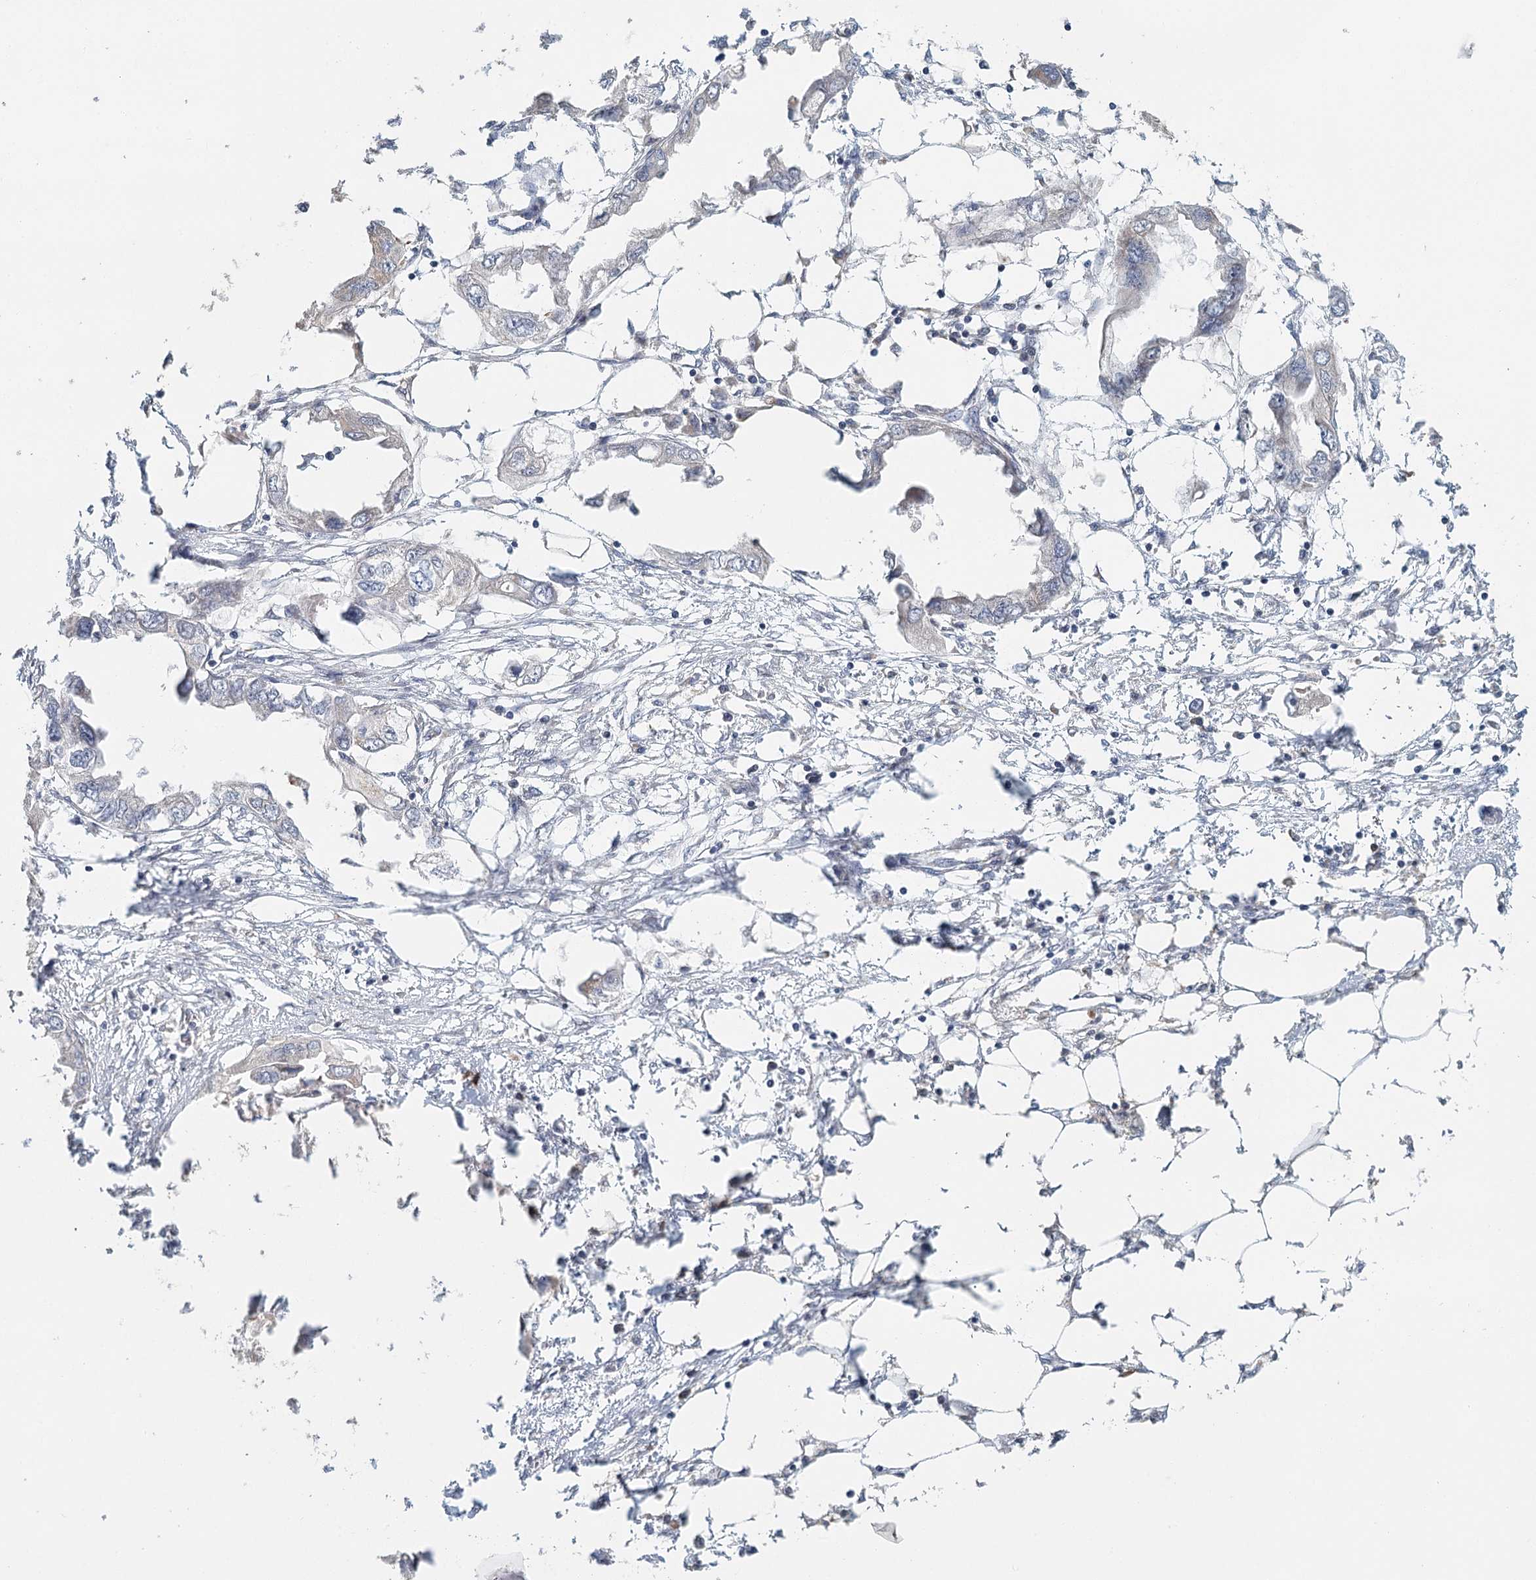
{"staining": {"intensity": "negative", "quantity": "none", "location": "none"}, "tissue": "endometrial cancer", "cell_type": "Tumor cells", "image_type": "cancer", "snomed": [{"axis": "morphology", "description": "Adenocarcinoma, NOS"}, {"axis": "morphology", "description": "Adenocarcinoma, metastatic, NOS"}, {"axis": "topography", "description": "Adipose tissue"}, {"axis": "topography", "description": "Endometrium"}], "caption": "Tumor cells show no significant protein staining in endometrial cancer (adenocarcinoma).", "gene": "ADK", "patient": {"sex": "female", "age": 67}}